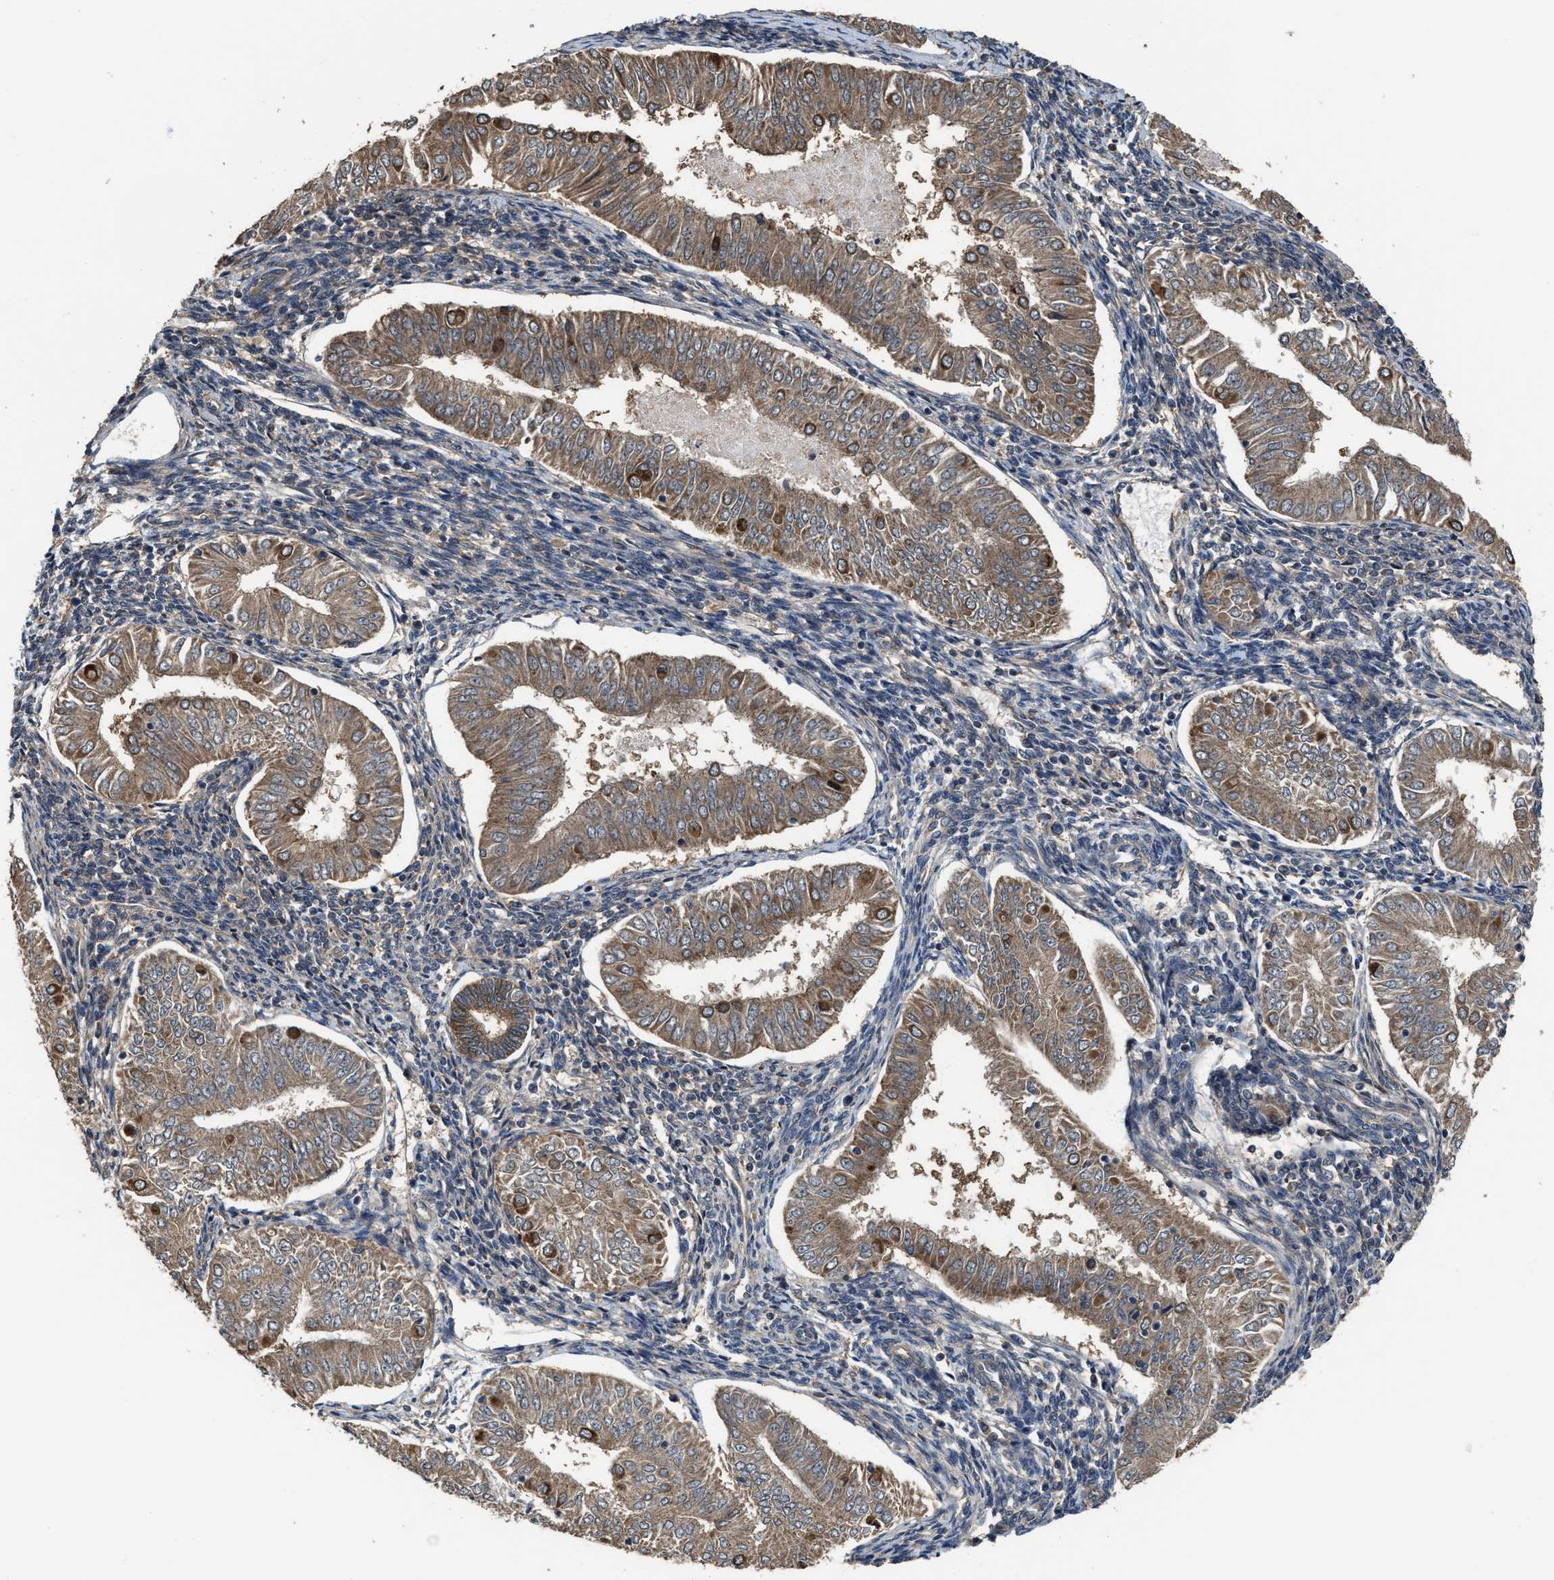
{"staining": {"intensity": "moderate", "quantity": ">75%", "location": "cytoplasmic/membranous"}, "tissue": "endometrial cancer", "cell_type": "Tumor cells", "image_type": "cancer", "snomed": [{"axis": "morphology", "description": "Normal tissue, NOS"}, {"axis": "morphology", "description": "Adenocarcinoma, NOS"}, {"axis": "topography", "description": "Endometrium"}], "caption": "Endometrial cancer (adenocarcinoma) tissue shows moderate cytoplasmic/membranous staining in approximately >75% of tumor cells, visualized by immunohistochemistry. The staining was performed using DAB to visualize the protein expression in brown, while the nuclei were stained in blue with hematoxylin (Magnification: 20x).", "gene": "ZNF20", "patient": {"sex": "female", "age": 53}}